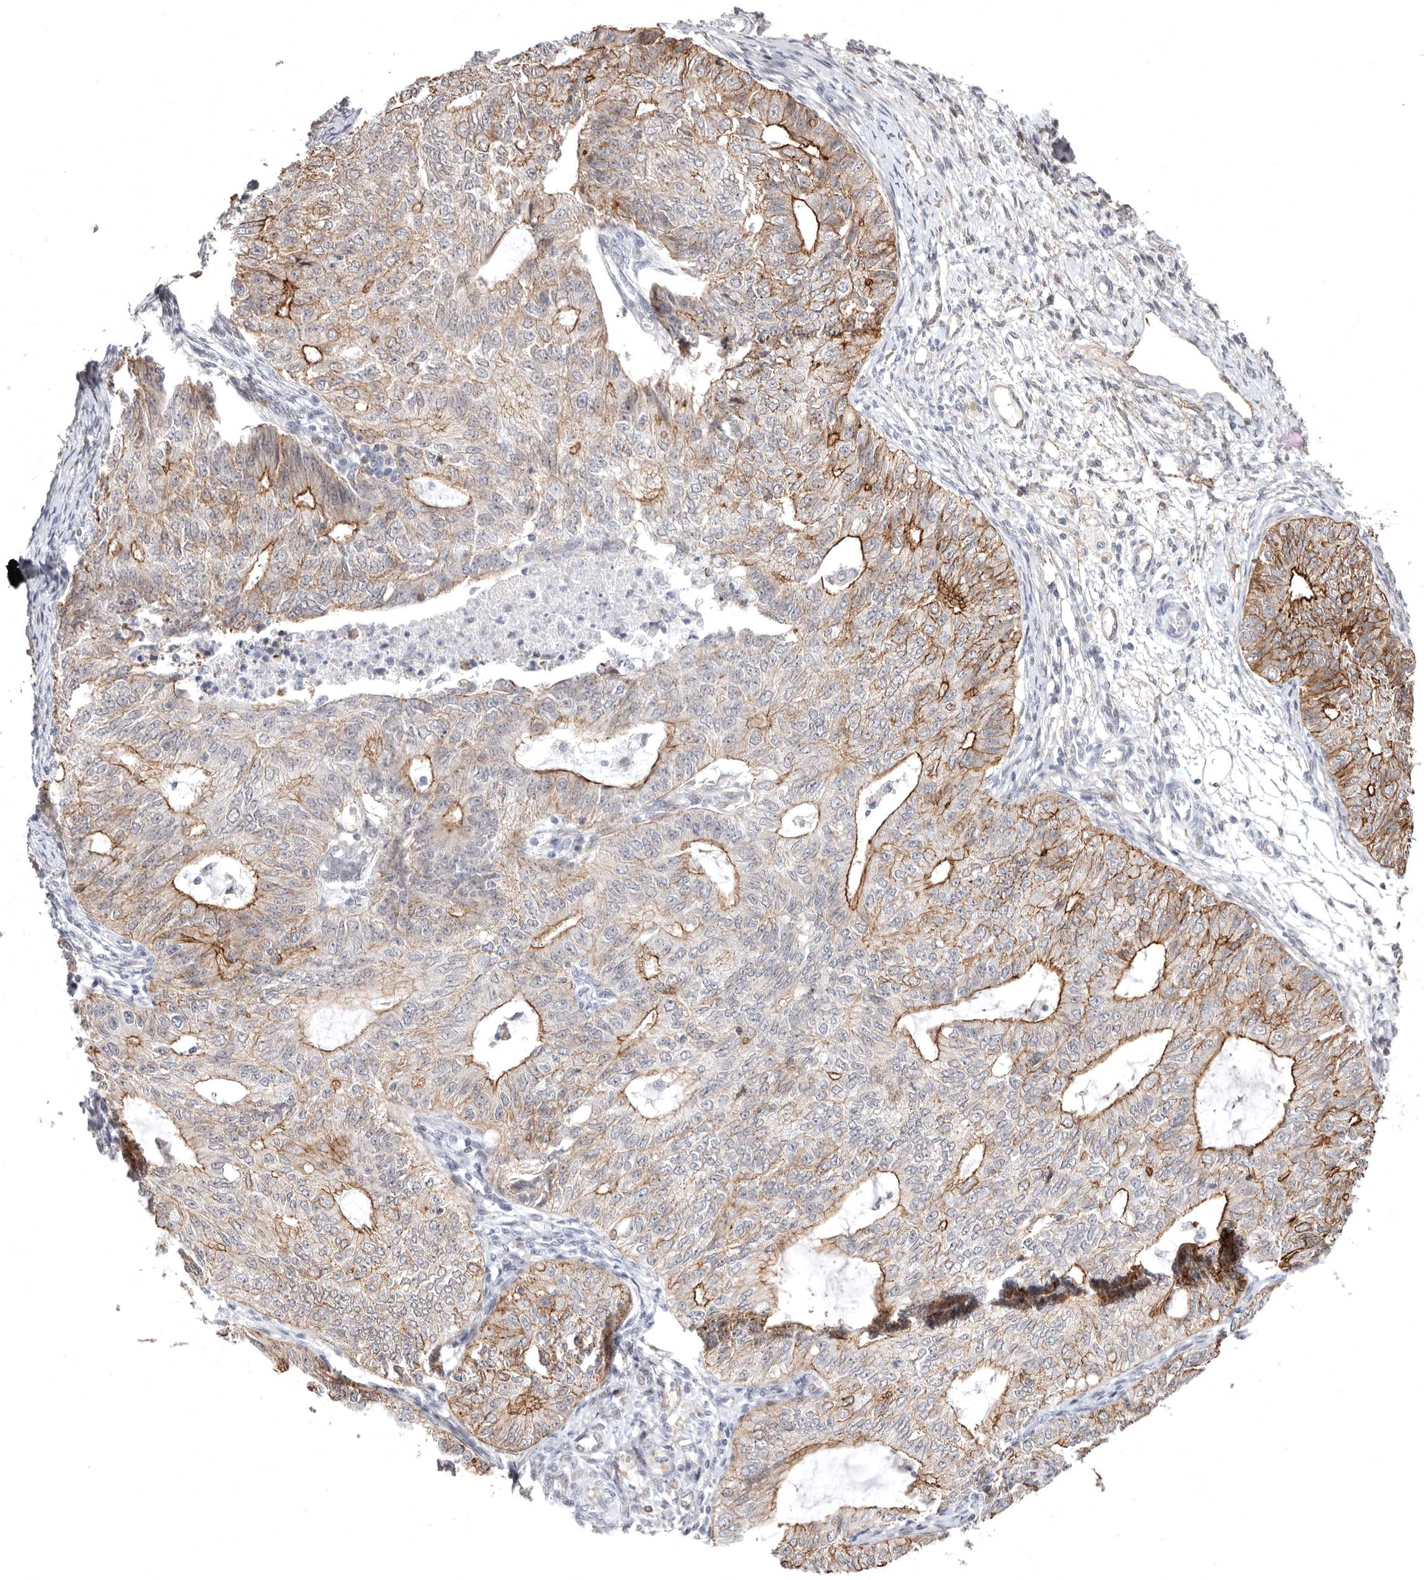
{"staining": {"intensity": "moderate", "quantity": "25%-75%", "location": "cytoplasmic/membranous"}, "tissue": "endometrial cancer", "cell_type": "Tumor cells", "image_type": "cancer", "snomed": [{"axis": "morphology", "description": "Adenocarcinoma, NOS"}, {"axis": "topography", "description": "Endometrium"}], "caption": "Protein expression analysis of adenocarcinoma (endometrial) displays moderate cytoplasmic/membranous positivity in approximately 25%-75% of tumor cells.", "gene": "SZT2", "patient": {"sex": "female", "age": 32}}